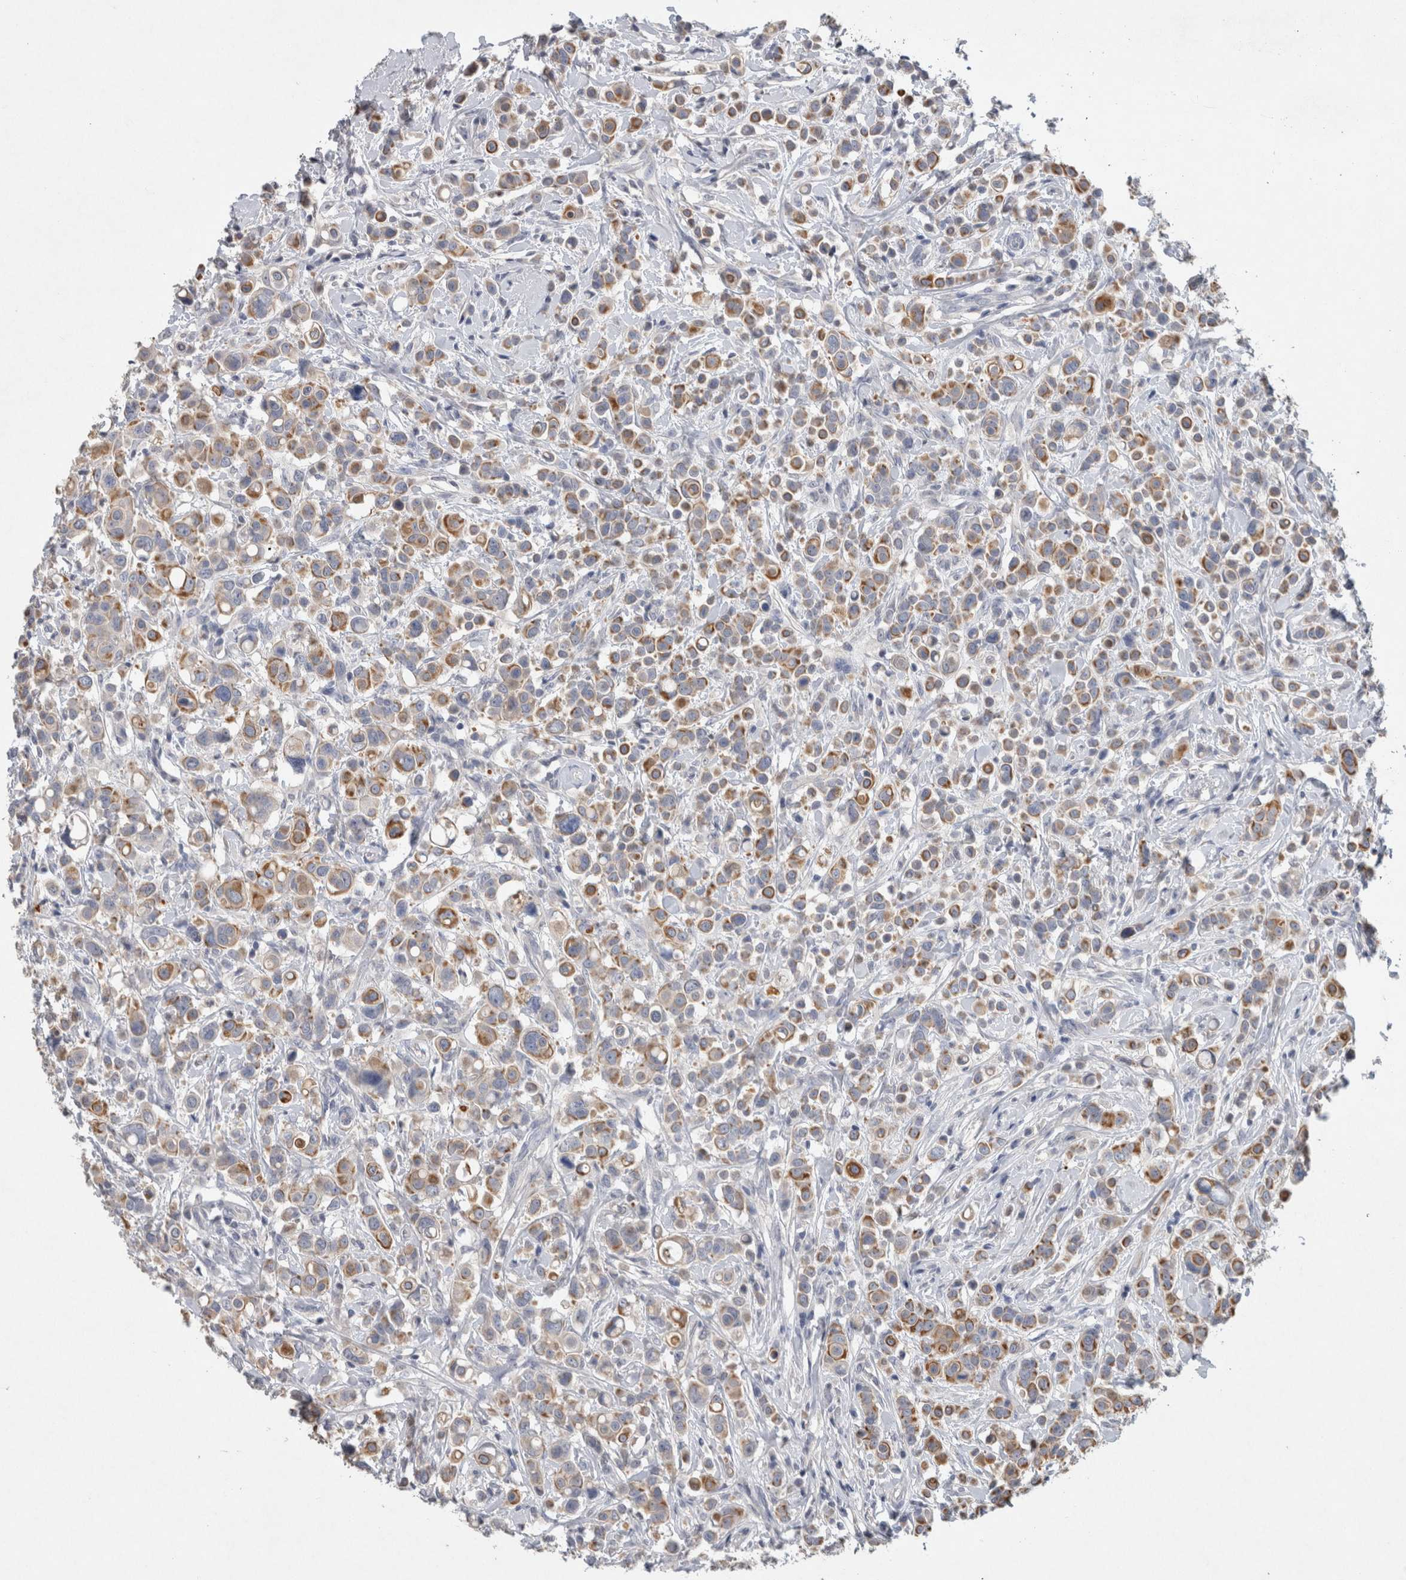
{"staining": {"intensity": "moderate", "quantity": ">75%", "location": "cytoplasmic/membranous"}, "tissue": "breast cancer", "cell_type": "Tumor cells", "image_type": "cancer", "snomed": [{"axis": "morphology", "description": "Duct carcinoma"}, {"axis": "topography", "description": "Breast"}], "caption": "Tumor cells reveal moderate cytoplasmic/membranous staining in approximately >75% of cells in infiltrating ductal carcinoma (breast). The staining is performed using DAB (3,3'-diaminobenzidine) brown chromogen to label protein expression. The nuclei are counter-stained blue using hematoxylin.", "gene": "HEXD", "patient": {"sex": "female", "age": 27}}